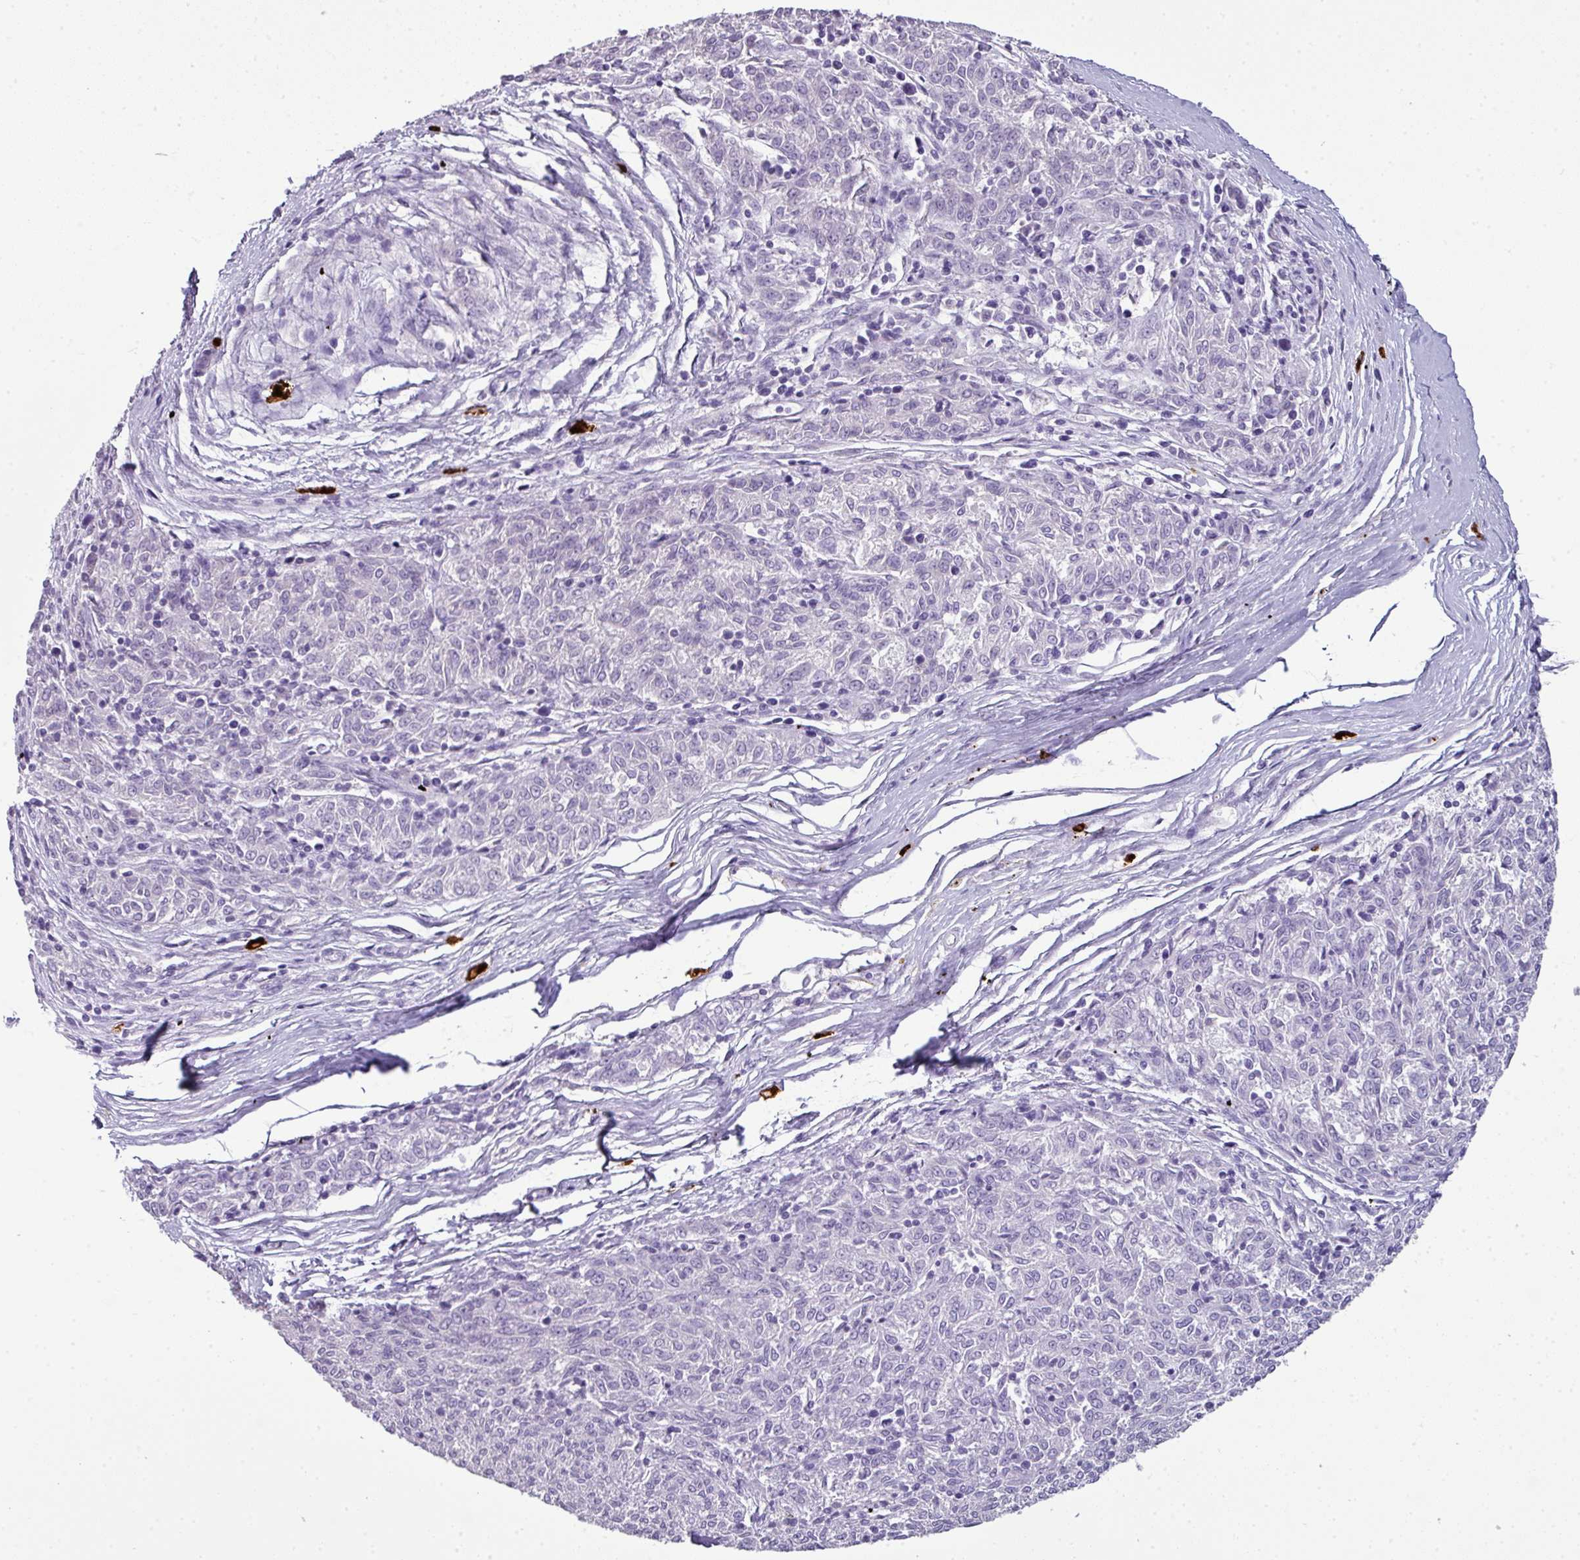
{"staining": {"intensity": "negative", "quantity": "none", "location": "none"}, "tissue": "melanoma", "cell_type": "Tumor cells", "image_type": "cancer", "snomed": [{"axis": "morphology", "description": "Malignant melanoma, NOS"}, {"axis": "topography", "description": "Skin"}], "caption": "Histopathology image shows no significant protein positivity in tumor cells of malignant melanoma.", "gene": "CTSG", "patient": {"sex": "female", "age": 72}}